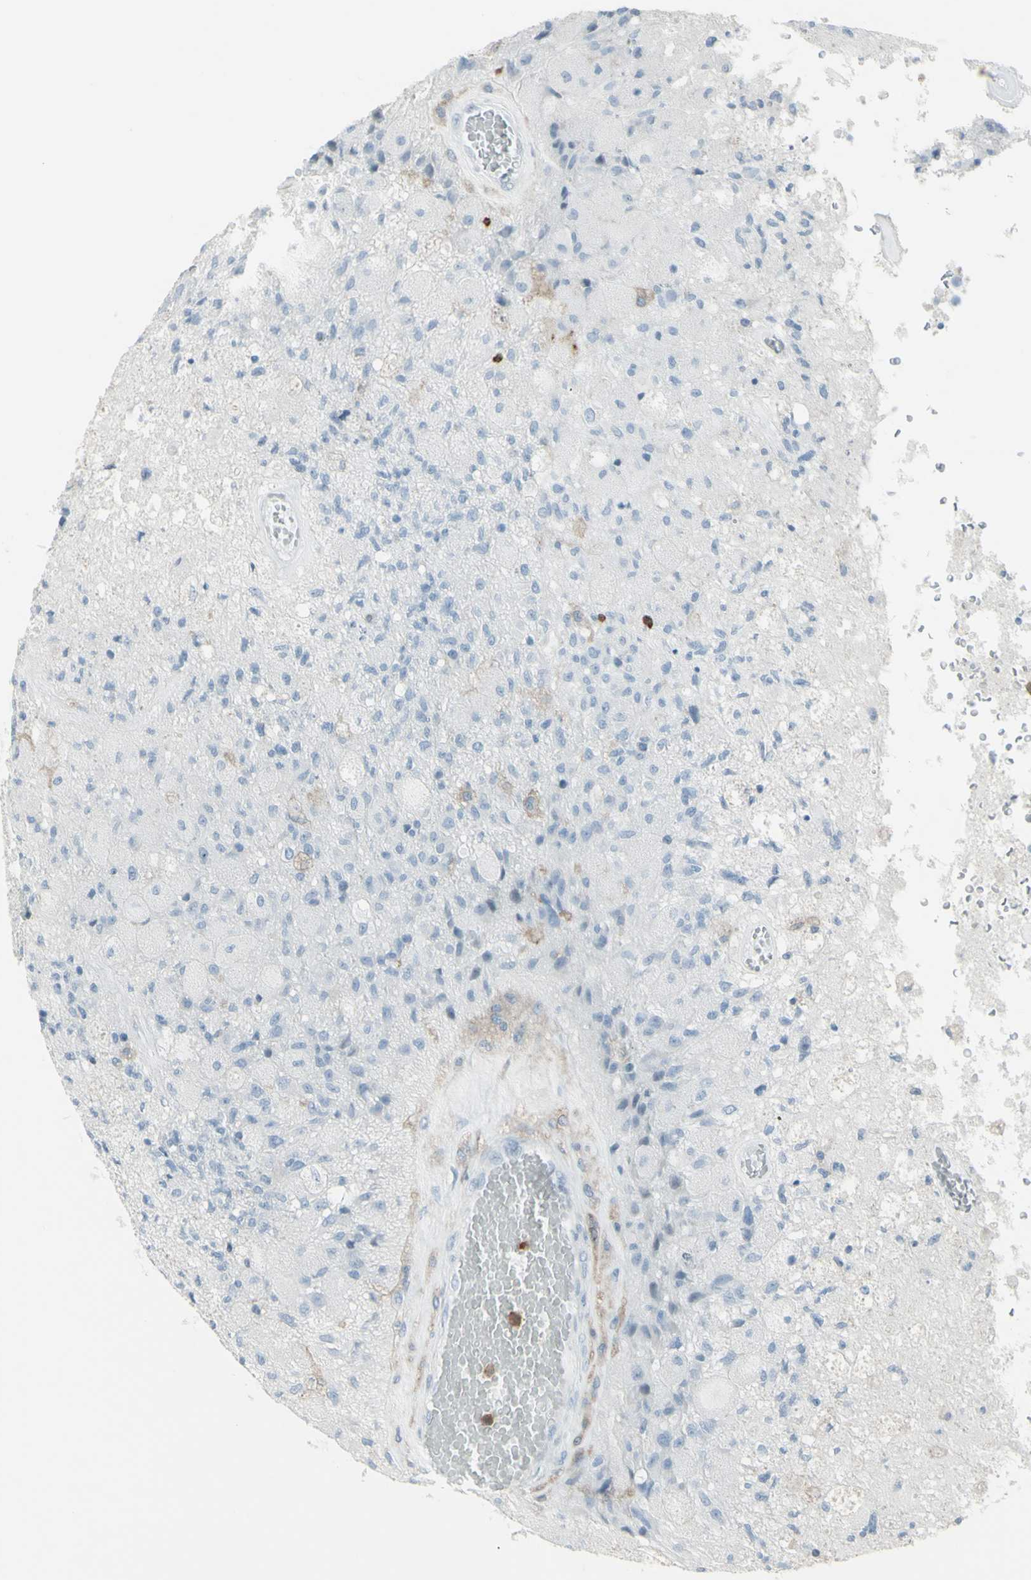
{"staining": {"intensity": "weak", "quantity": "<25%", "location": "cytoplasmic/membranous"}, "tissue": "glioma", "cell_type": "Tumor cells", "image_type": "cancer", "snomed": [{"axis": "morphology", "description": "Normal tissue, NOS"}, {"axis": "morphology", "description": "Glioma, malignant, High grade"}, {"axis": "topography", "description": "Cerebral cortex"}], "caption": "High-grade glioma (malignant) stained for a protein using immunohistochemistry demonstrates no expression tumor cells.", "gene": "NRG1", "patient": {"sex": "male", "age": 77}}